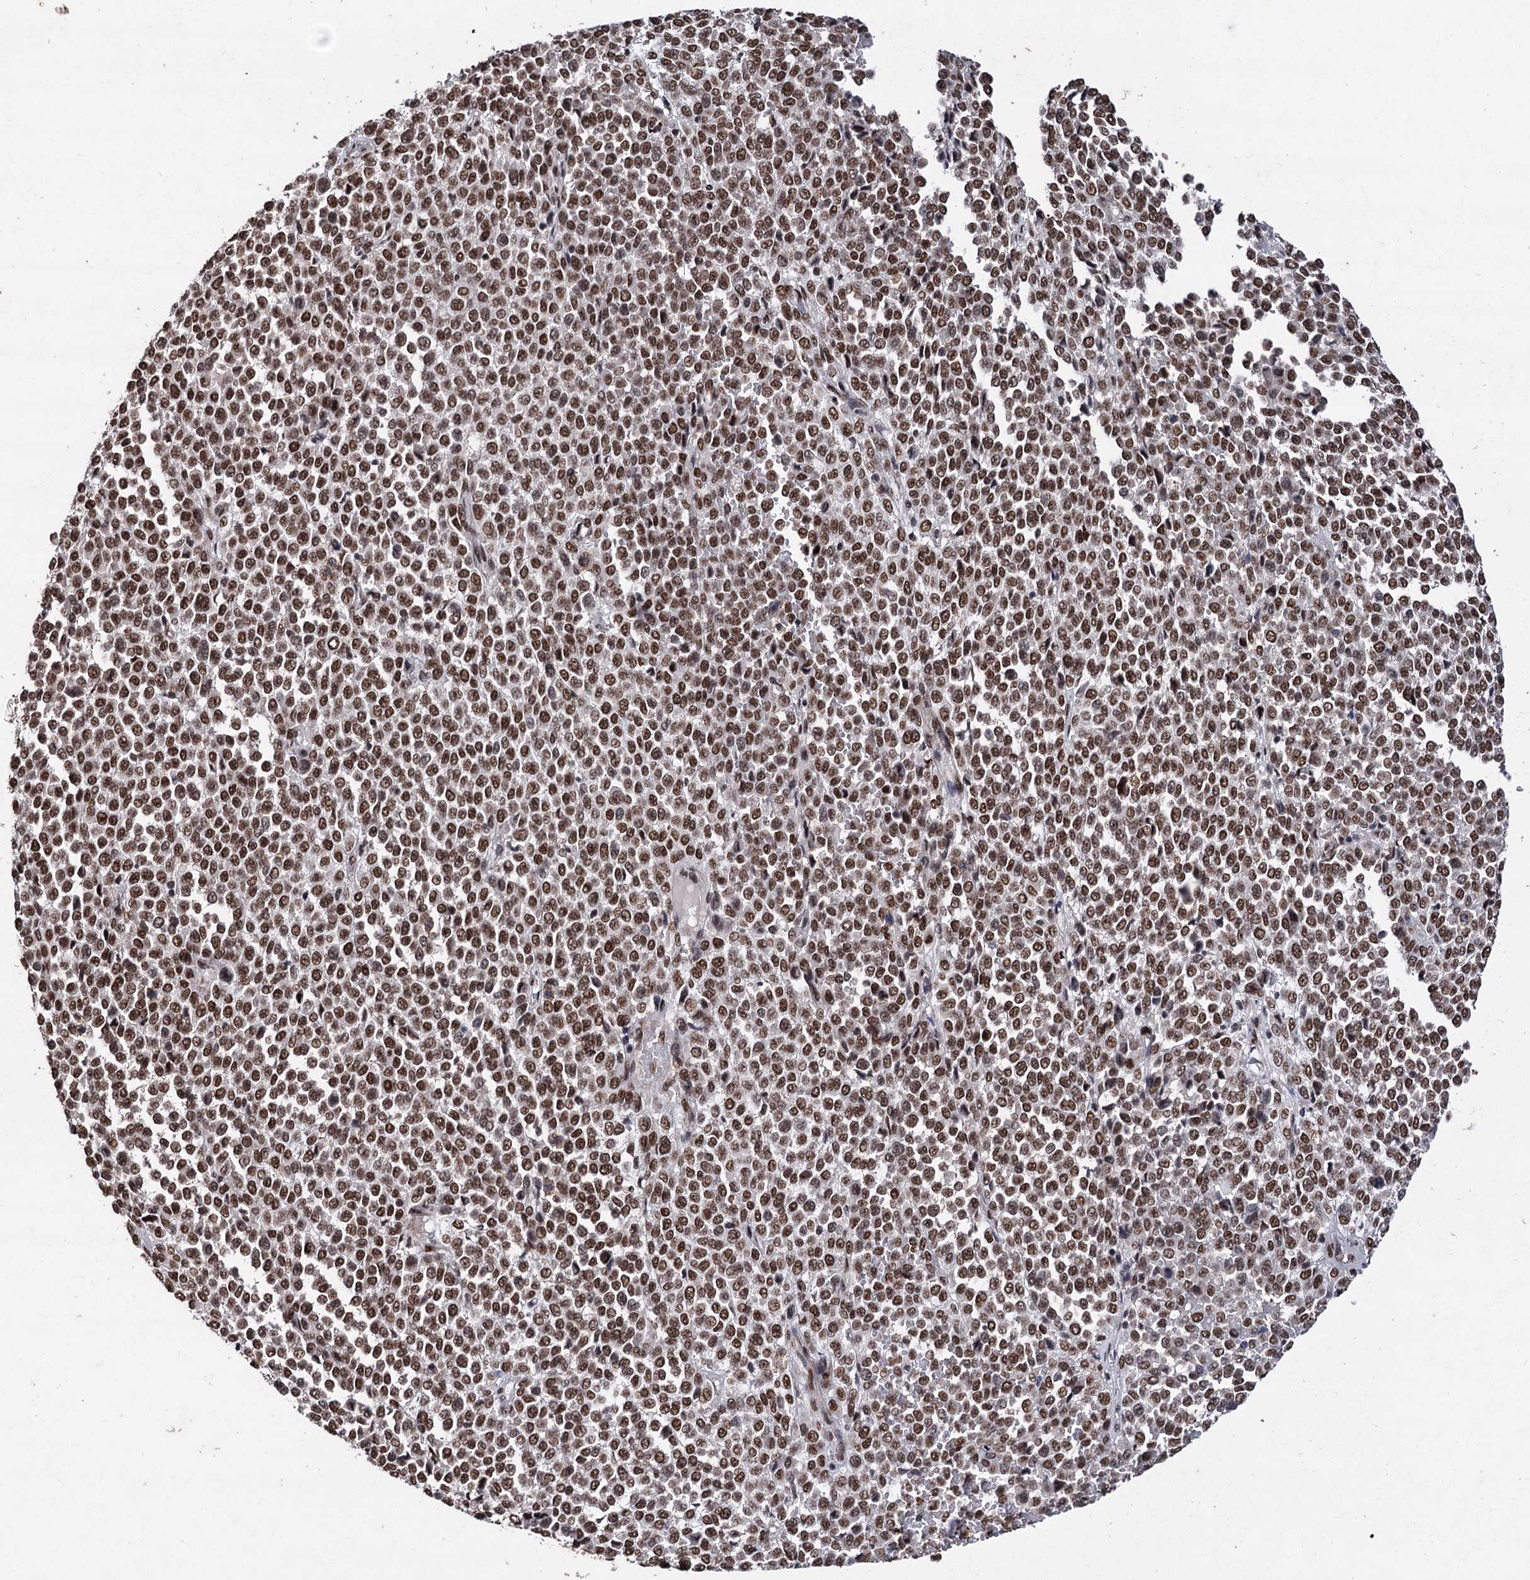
{"staining": {"intensity": "moderate", "quantity": ">75%", "location": "nuclear"}, "tissue": "melanoma", "cell_type": "Tumor cells", "image_type": "cancer", "snomed": [{"axis": "morphology", "description": "Malignant melanoma, Metastatic site"}, {"axis": "topography", "description": "Pancreas"}], "caption": "Human malignant melanoma (metastatic site) stained with a protein marker displays moderate staining in tumor cells.", "gene": "MATR3", "patient": {"sex": "female", "age": 30}}